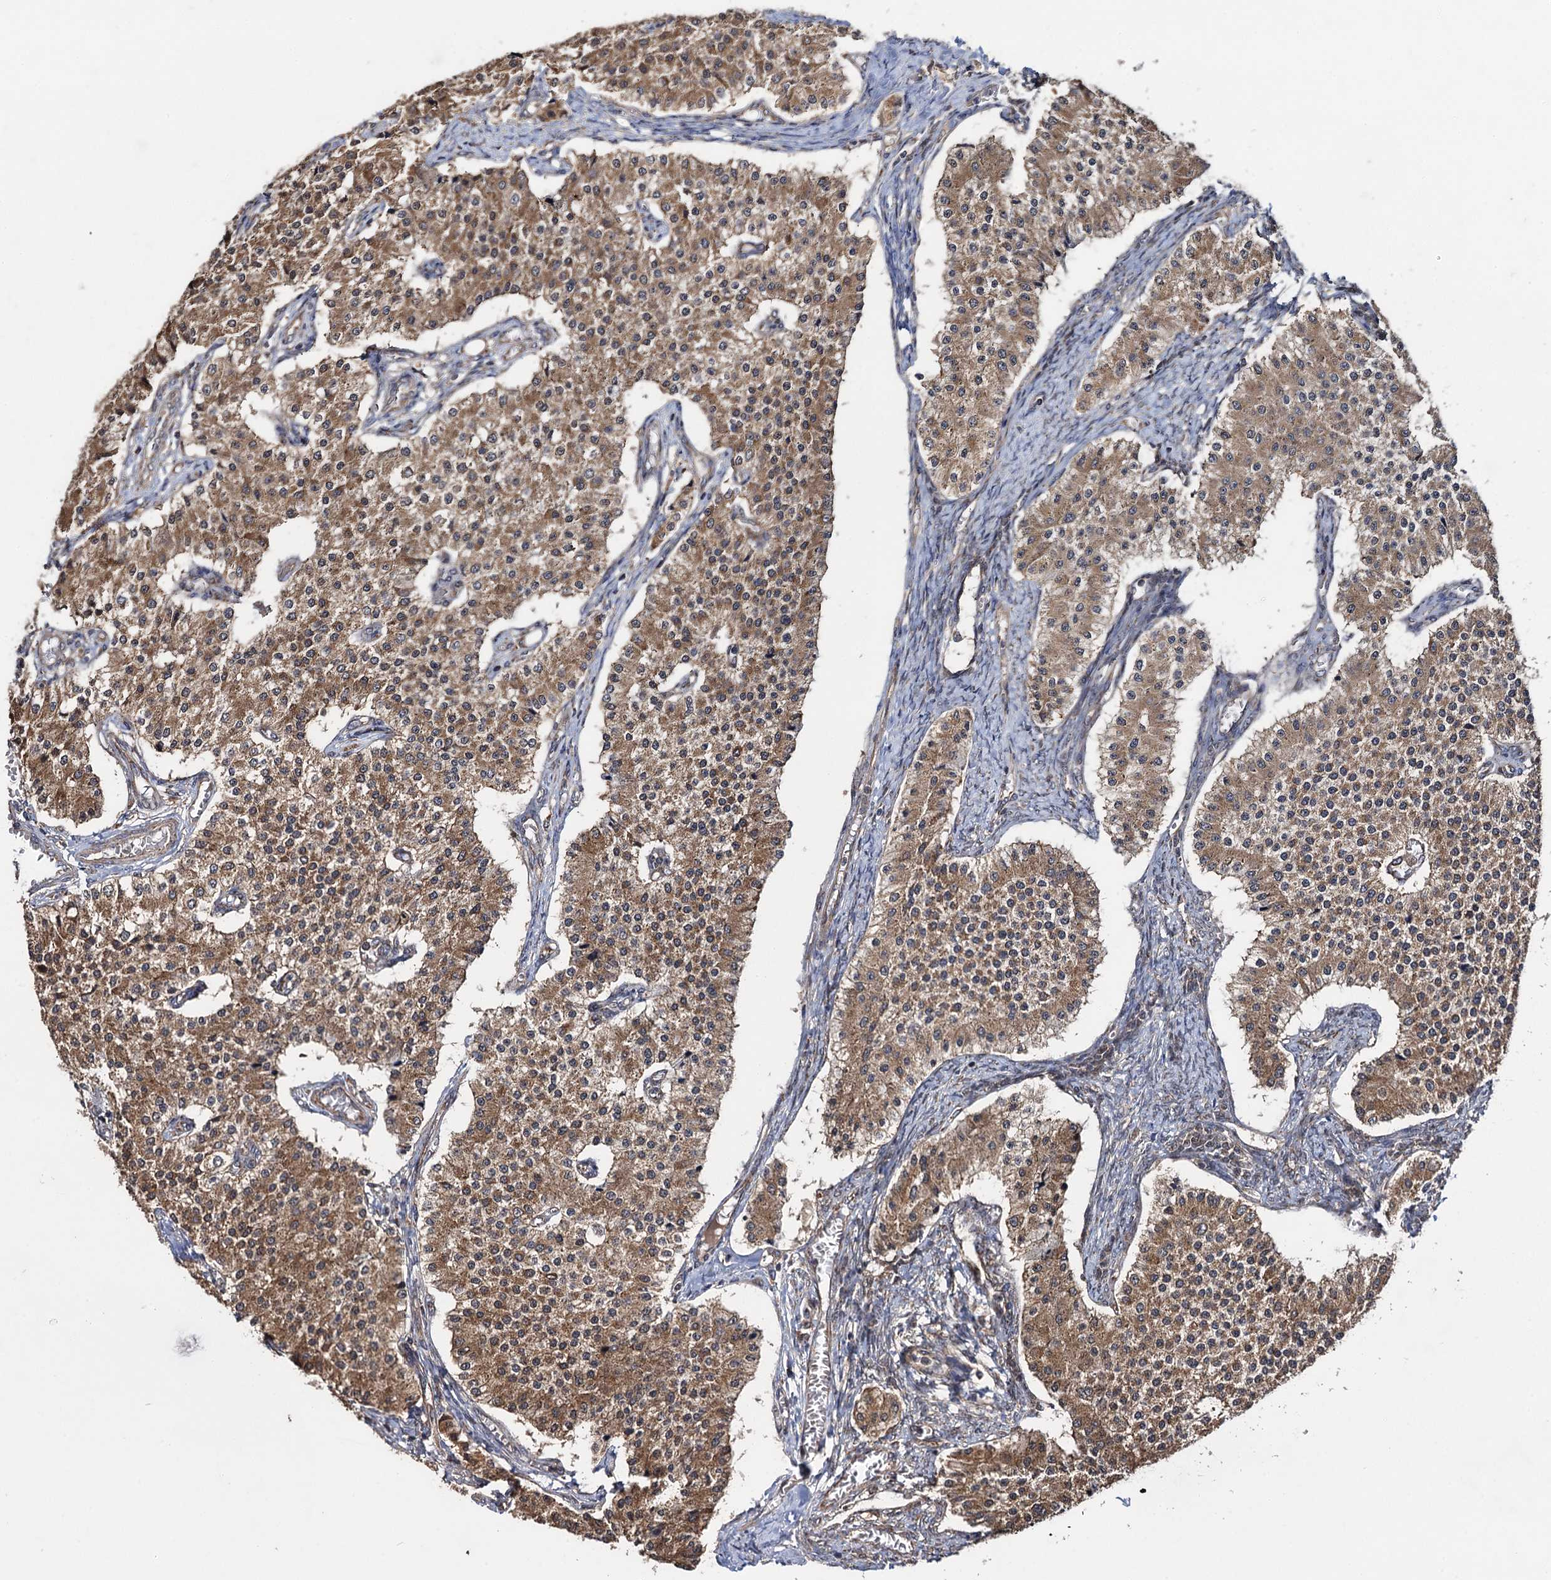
{"staining": {"intensity": "moderate", "quantity": ">75%", "location": "cytoplasmic/membranous"}, "tissue": "carcinoid", "cell_type": "Tumor cells", "image_type": "cancer", "snomed": [{"axis": "morphology", "description": "Carcinoid, malignant, NOS"}, {"axis": "topography", "description": "Colon"}], "caption": "A micrograph showing moderate cytoplasmic/membranous expression in about >75% of tumor cells in carcinoid, as visualized by brown immunohistochemical staining.", "gene": "HAUS1", "patient": {"sex": "female", "age": 52}}